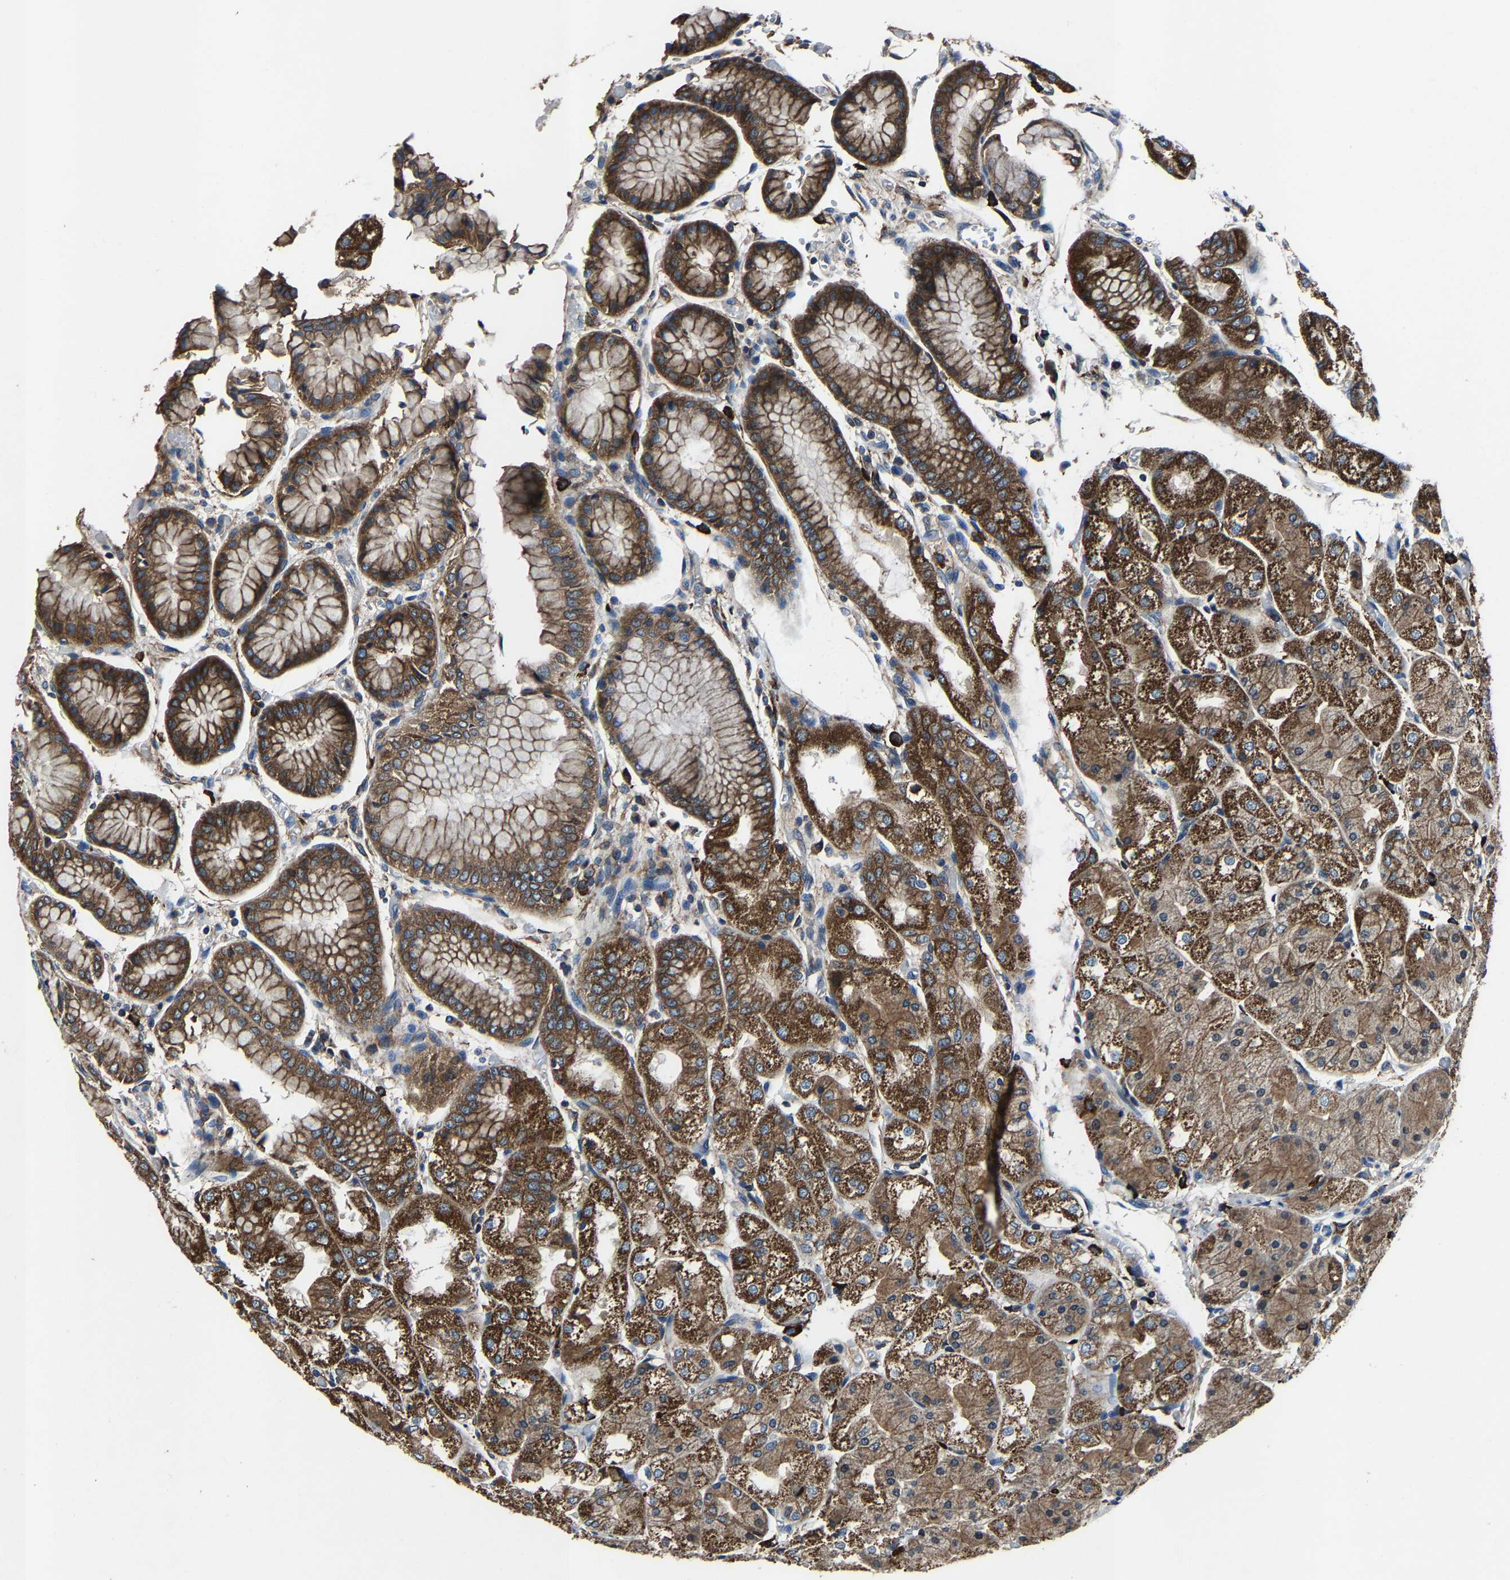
{"staining": {"intensity": "strong", "quantity": ">75%", "location": "cytoplasmic/membranous"}, "tissue": "stomach", "cell_type": "Glandular cells", "image_type": "normal", "snomed": [{"axis": "morphology", "description": "Normal tissue, NOS"}, {"axis": "topography", "description": "Stomach, upper"}], "caption": "Stomach stained for a protein reveals strong cytoplasmic/membranous positivity in glandular cells. The staining was performed using DAB (3,3'-diaminobenzidine), with brown indicating positive protein expression. Nuclei are stained blue with hematoxylin.", "gene": "KIAA1958", "patient": {"sex": "male", "age": 72}}